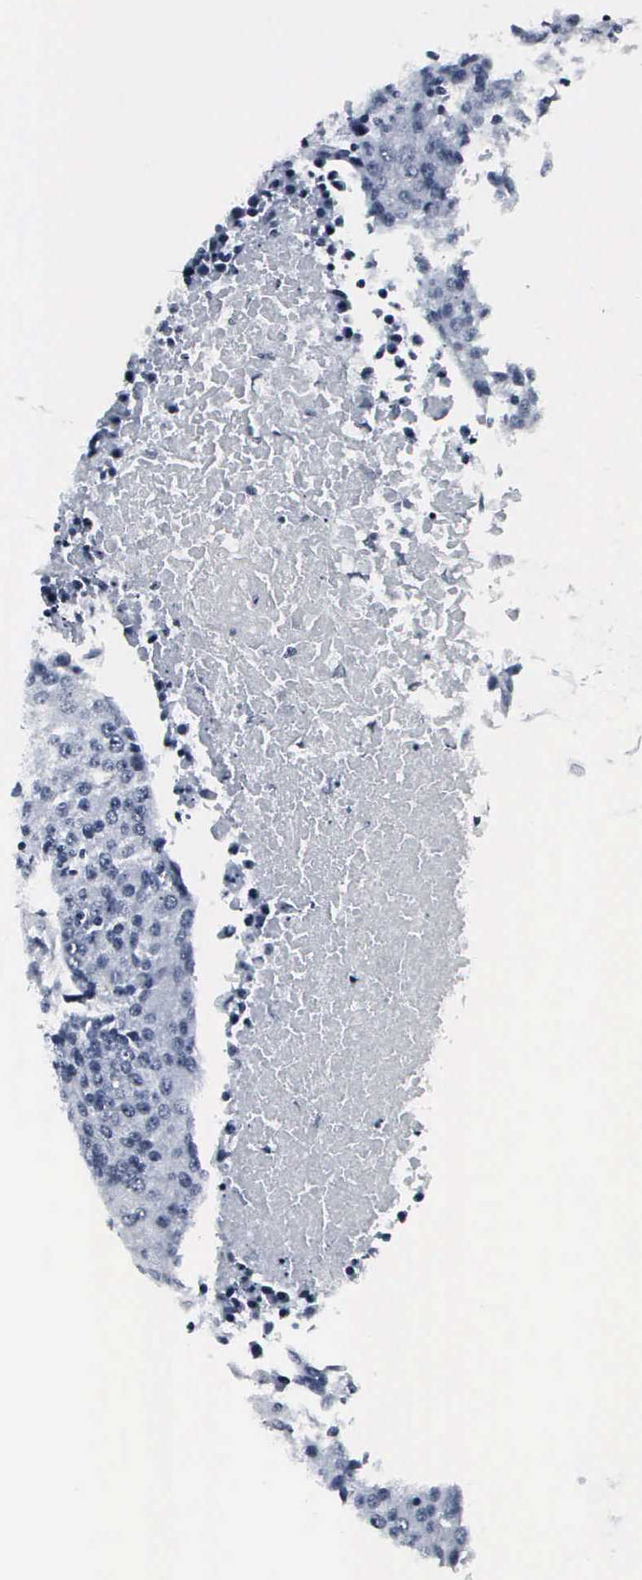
{"staining": {"intensity": "negative", "quantity": "none", "location": "none"}, "tissue": "urothelial cancer", "cell_type": "Tumor cells", "image_type": "cancer", "snomed": [{"axis": "morphology", "description": "Urothelial carcinoma, High grade"}, {"axis": "topography", "description": "Urinary bladder"}], "caption": "Immunohistochemistry photomicrograph of urothelial carcinoma (high-grade) stained for a protein (brown), which exhibits no positivity in tumor cells.", "gene": "DGCR2", "patient": {"sex": "female", "age": 85}}